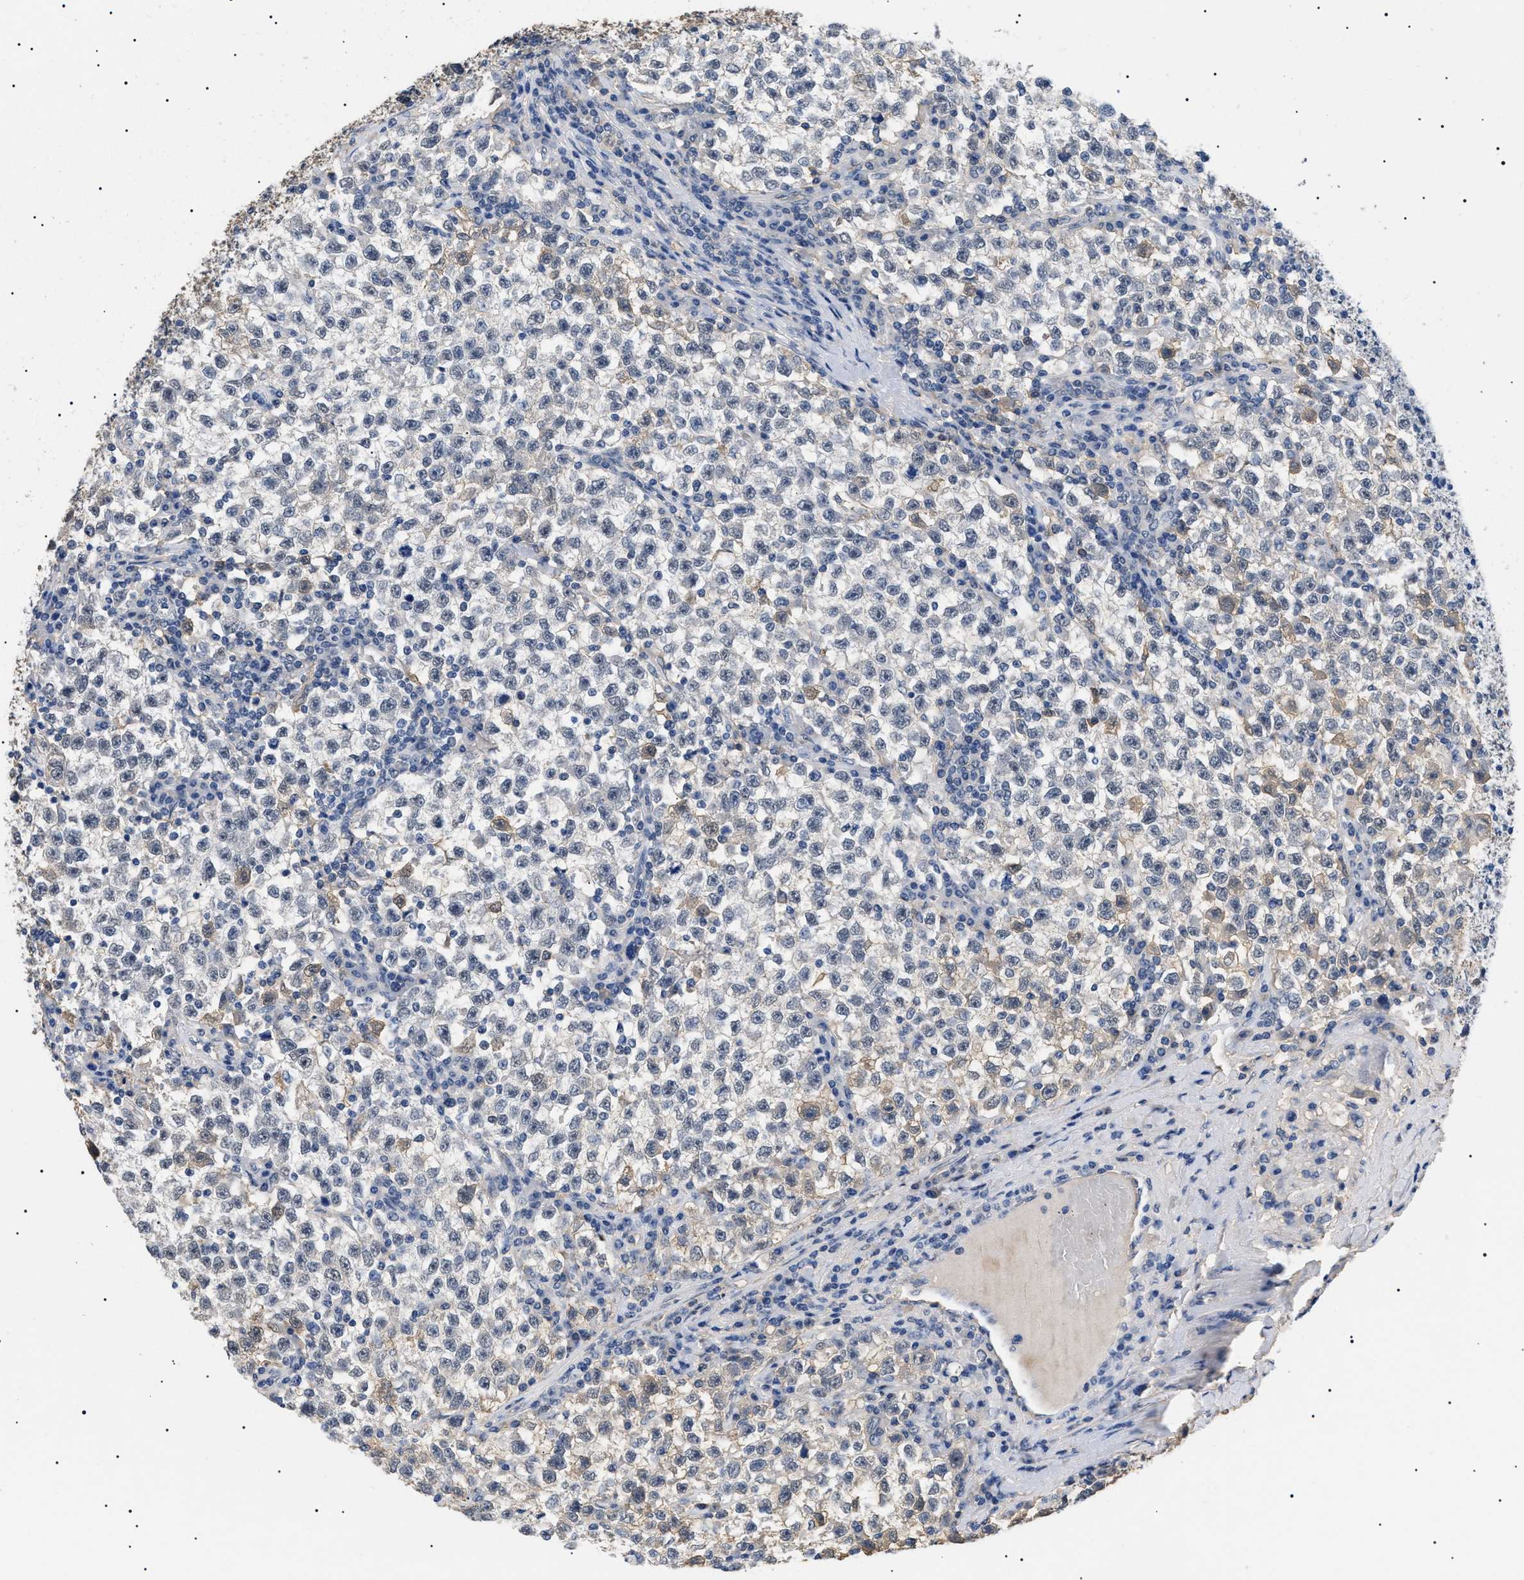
{"staining": {"intensity": "weak", "quantity": "<25%", "location": "cytoplasmic/membranous"}, "tissue": "testis cancer", "cell_type": "Tumor cells", "image_type": "cancer", "snomed": [{"axis": "morphology", "description": "Seminoma, NOS"}, {"axis": "topography", "description": "Testis"}], "caption": "This image is of seminoma (testis) stained with immunohistochemistry to label a protein in brown with the nuclei are counter-stained blue. There is no positivity in tumor cells.", "gene": "PRRT2", "patient": {"sex": "male", "age": 22}}